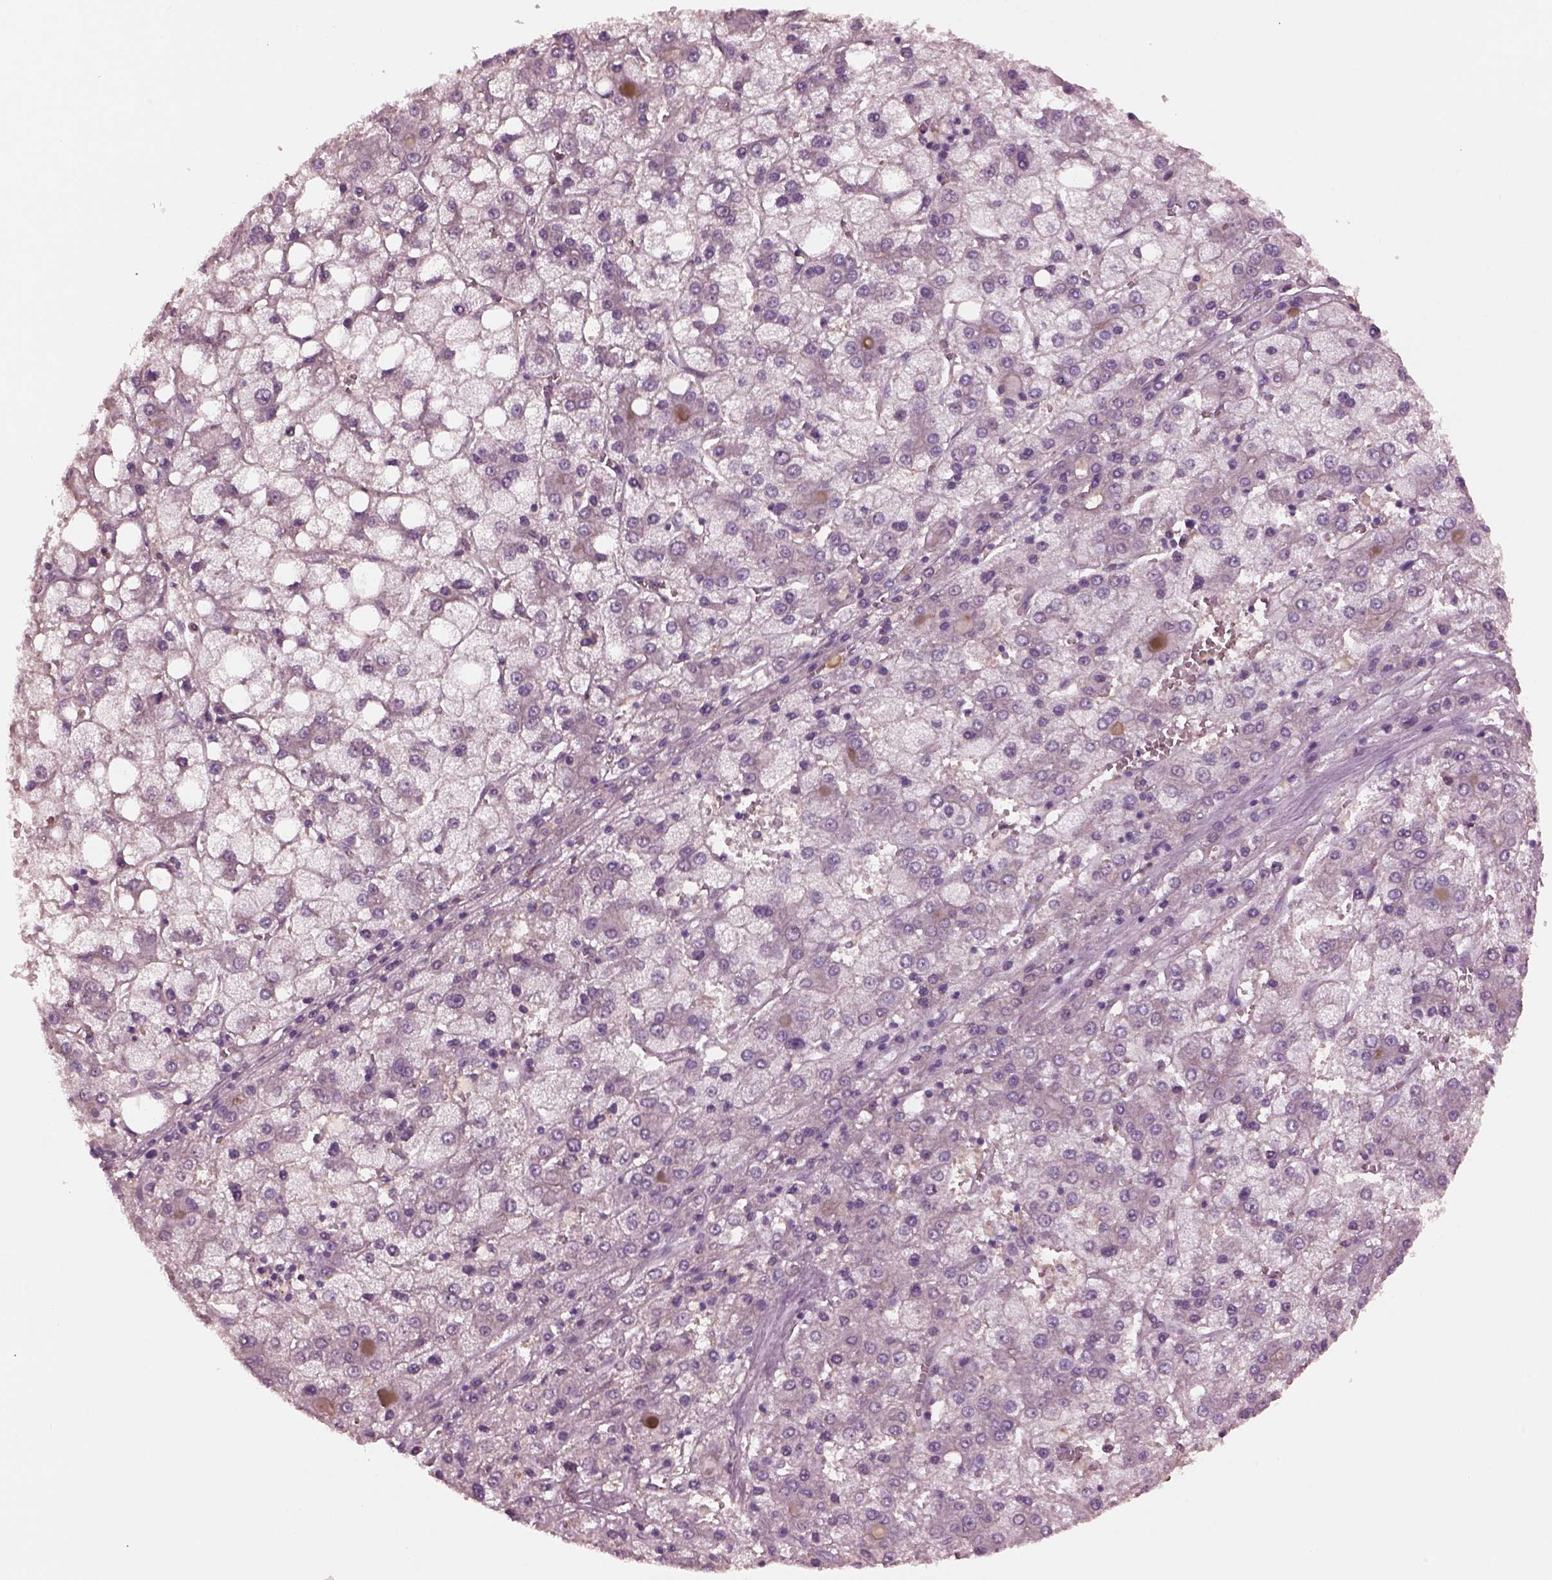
{"staining": {"intensity": "negative", "quantity": "none", "location": "none"}, "tissue": "liver cancer", "cell_type": "Tumor cells", "image_type": "cancer", "snomed": [{"axis": "morphology", "description": "Carcinoma, Hepatocellular, NOS"}, {"axis": "topography", "description": "Liver"}], "caption": "The micrograph demonstrates no significant positivity in tumor cells of liver hepatocellular carcinoma.", "gene": "SHTN1", "patient": {"sex": "male", "age": 73}}